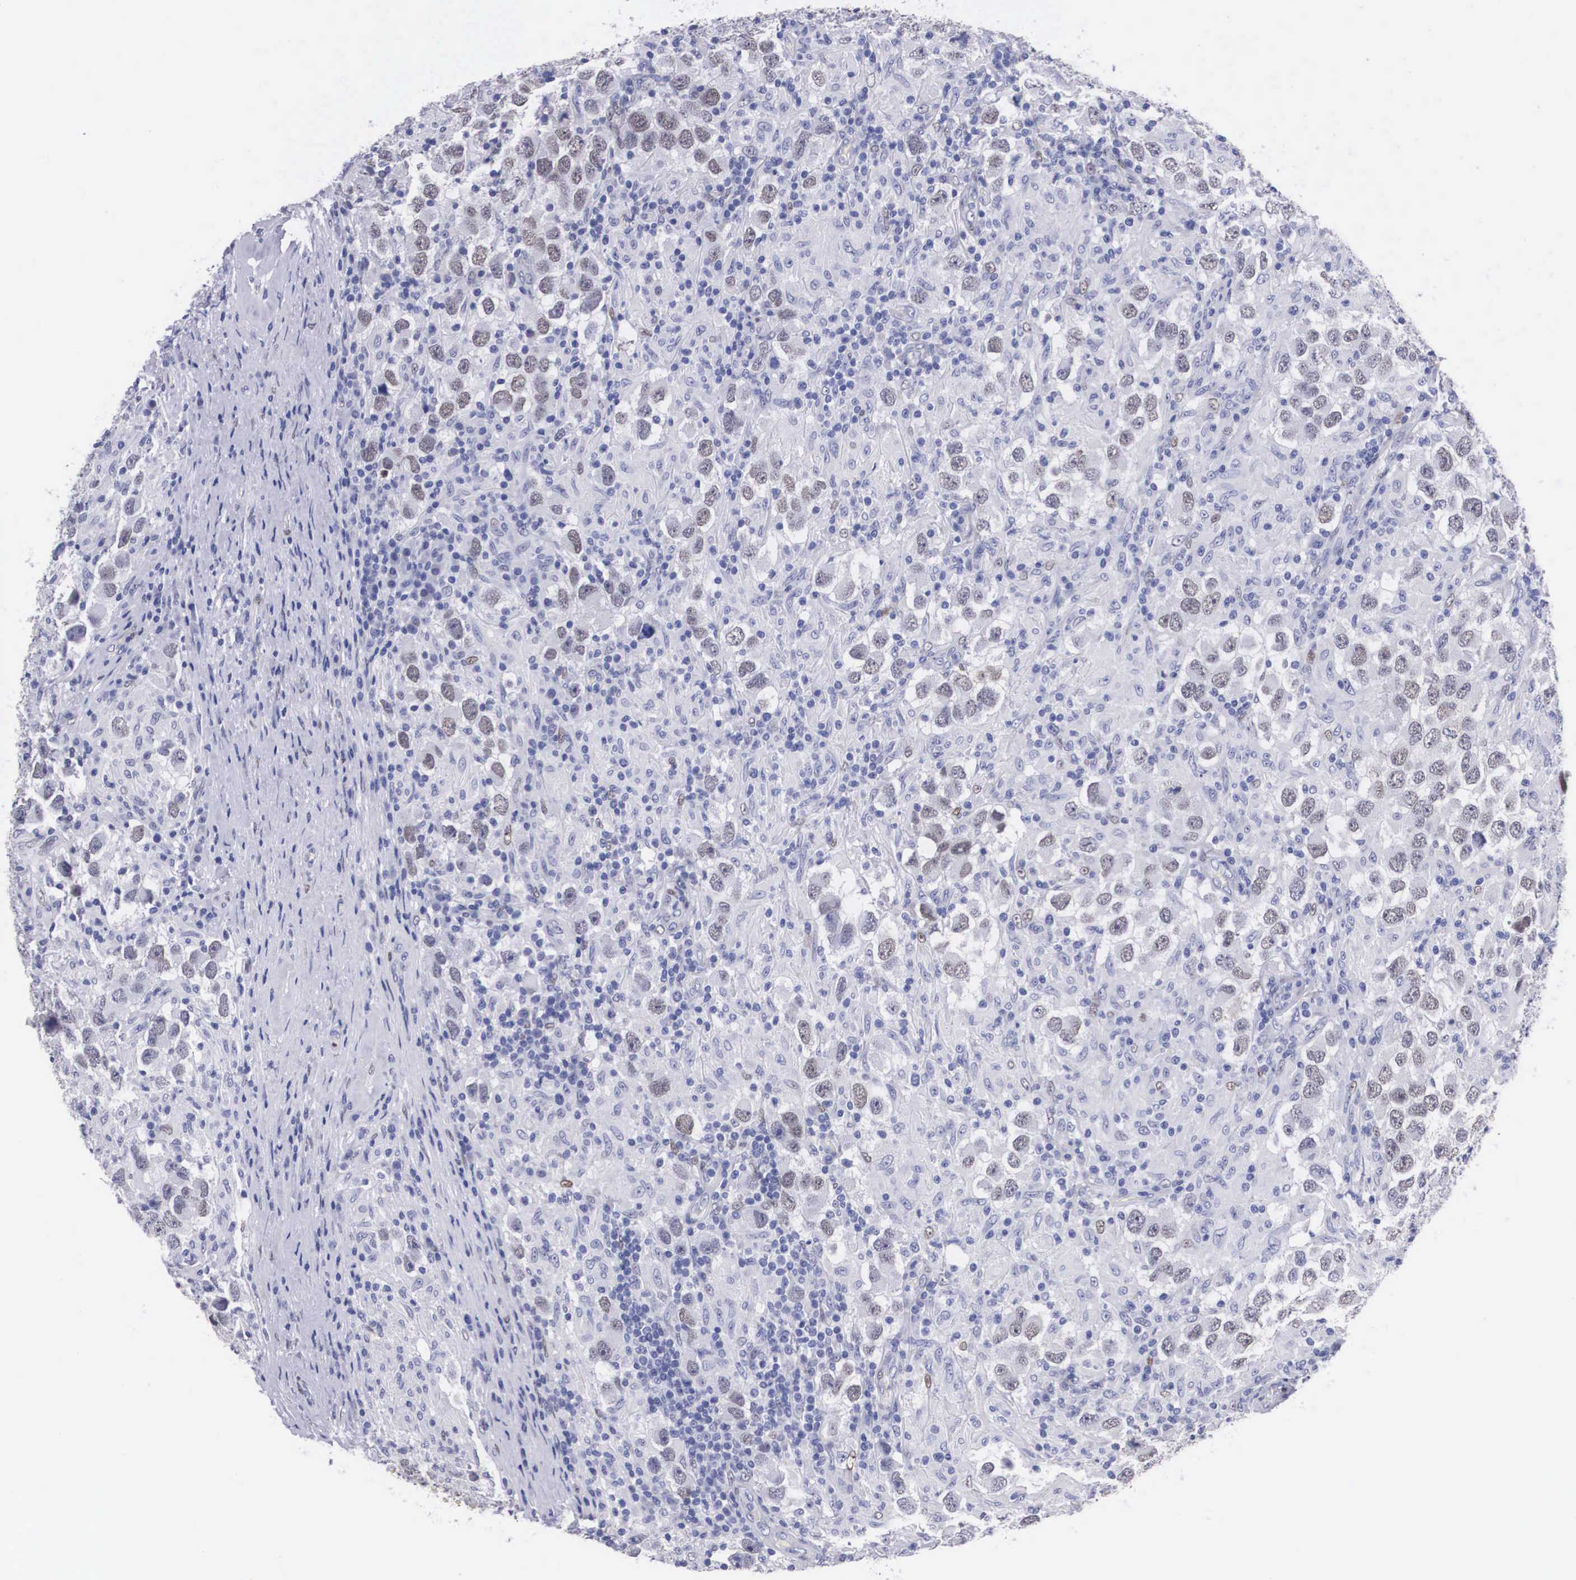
{"staining": {"intensity": "weak", "quantity": "<25%", "location": "nuclear"}, "tissue": "testis cancer", "cell_type": "Tumor cells", "image_type": "cancer", "snomed": [{"axis": "morphology", "description": "Carcinoma, Embryonal, NOS"}, {"axis": "topography", "description": "Testis"}], "caption": "IHC of human testis embryonal carcinoma exhibits no positivity in tumor cells. The staining is performed using DAB (3,3'-diaminobenzidine) brown chromogen with nuclei counter-stained in using hematoxylin.", "gene": "KHDRBS3", "patient": {"sex": "male", "age": 21}}